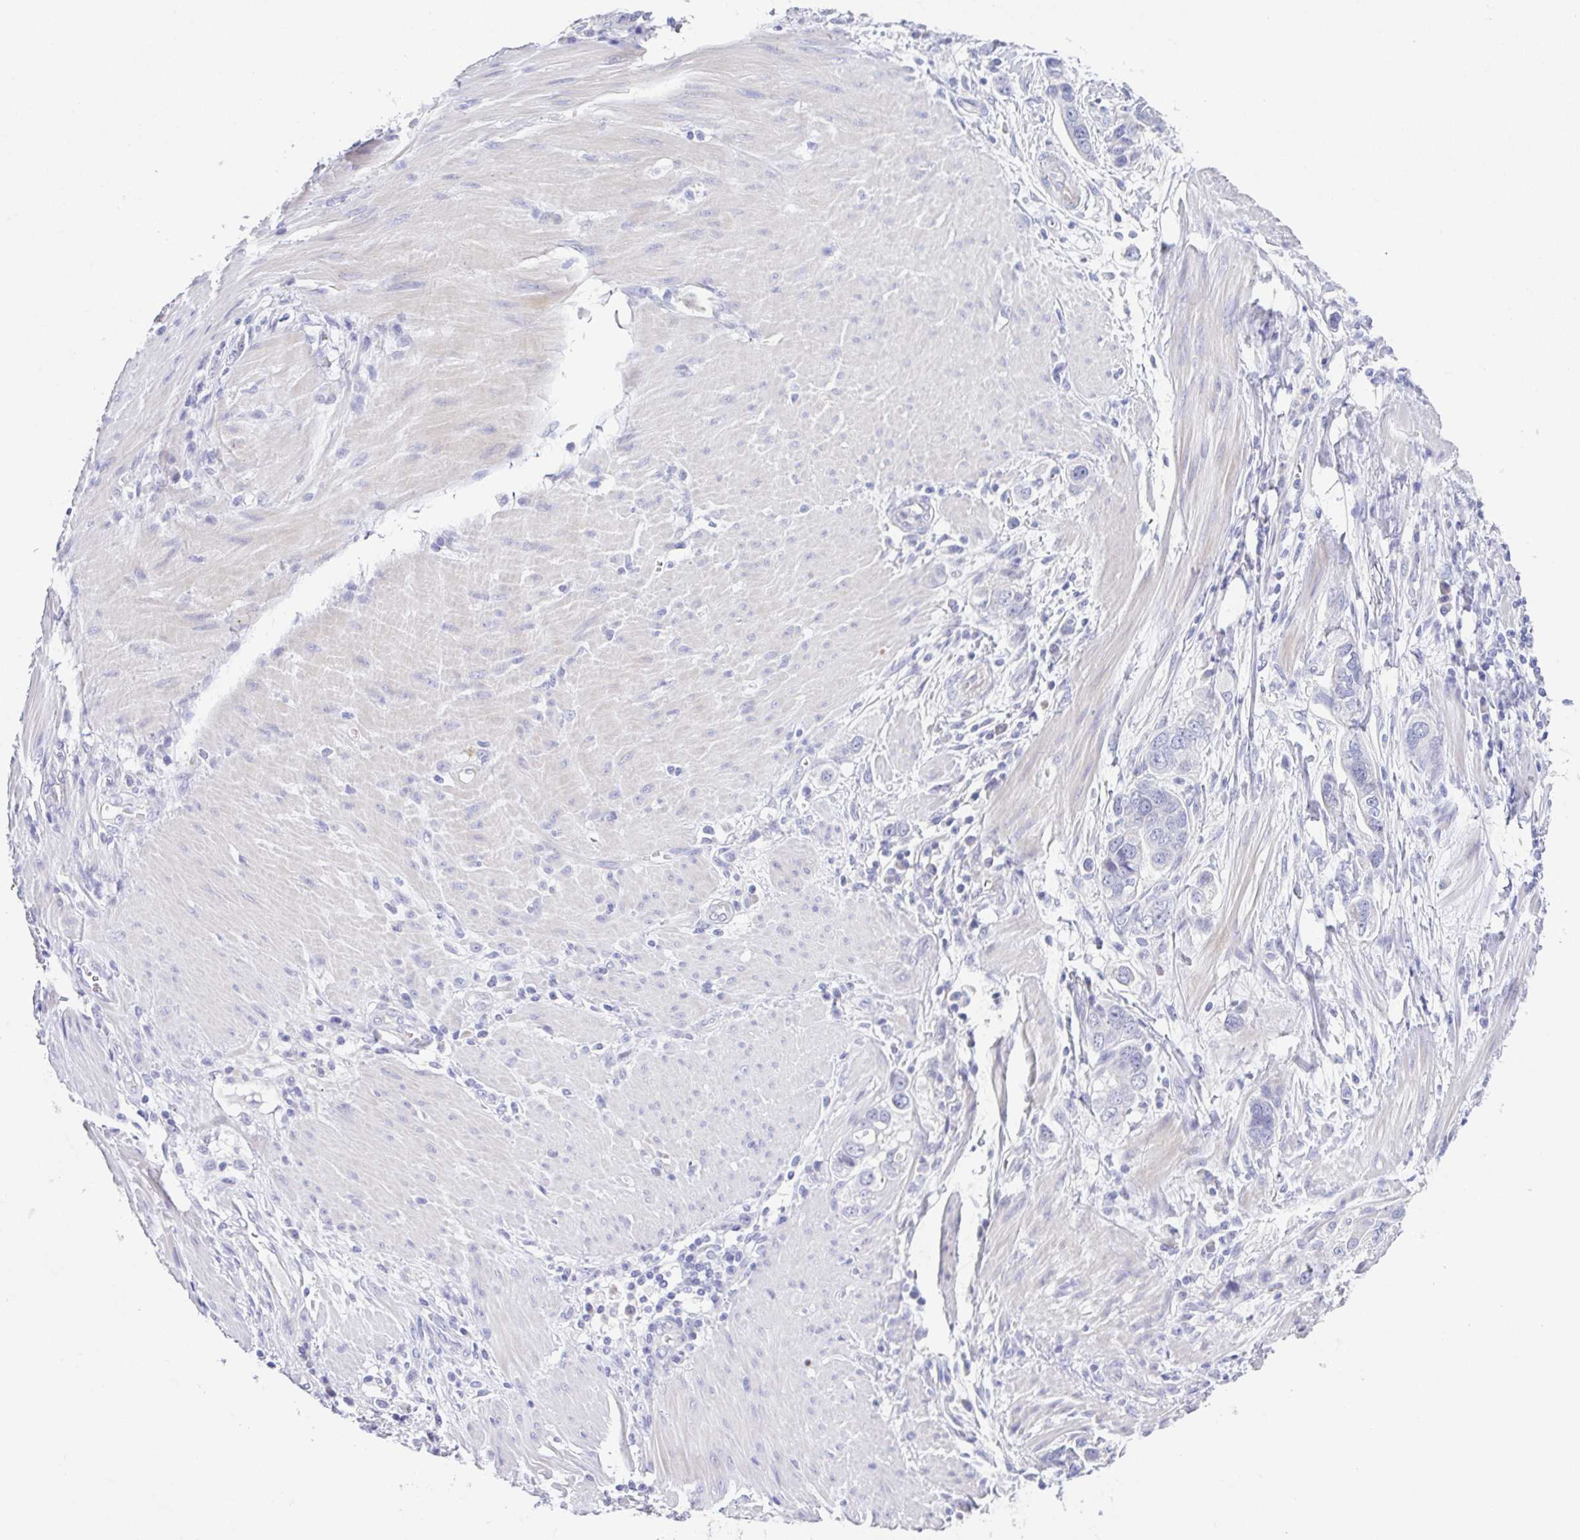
{"staining": {"intensity": "negative", "quantity": "none", "location": "none"}, "tissue": "stomach cancer", "cell_type": "Tumor cells", "image_type": "cancer", "snomed": [{"axis": "morphology", "description": "Adenocarcinoma, NOS"}, {"axis": "topography", "description": "Stomach, lower"}], "caption": "The immunohistochemistry (IHC) photomicrograph has no significant positivity in tumor cells of stomach cancer (adenocarcinoma) tissue.", "gene": "HAPLN2", "patient": {"sex": "female", "age": 93}}